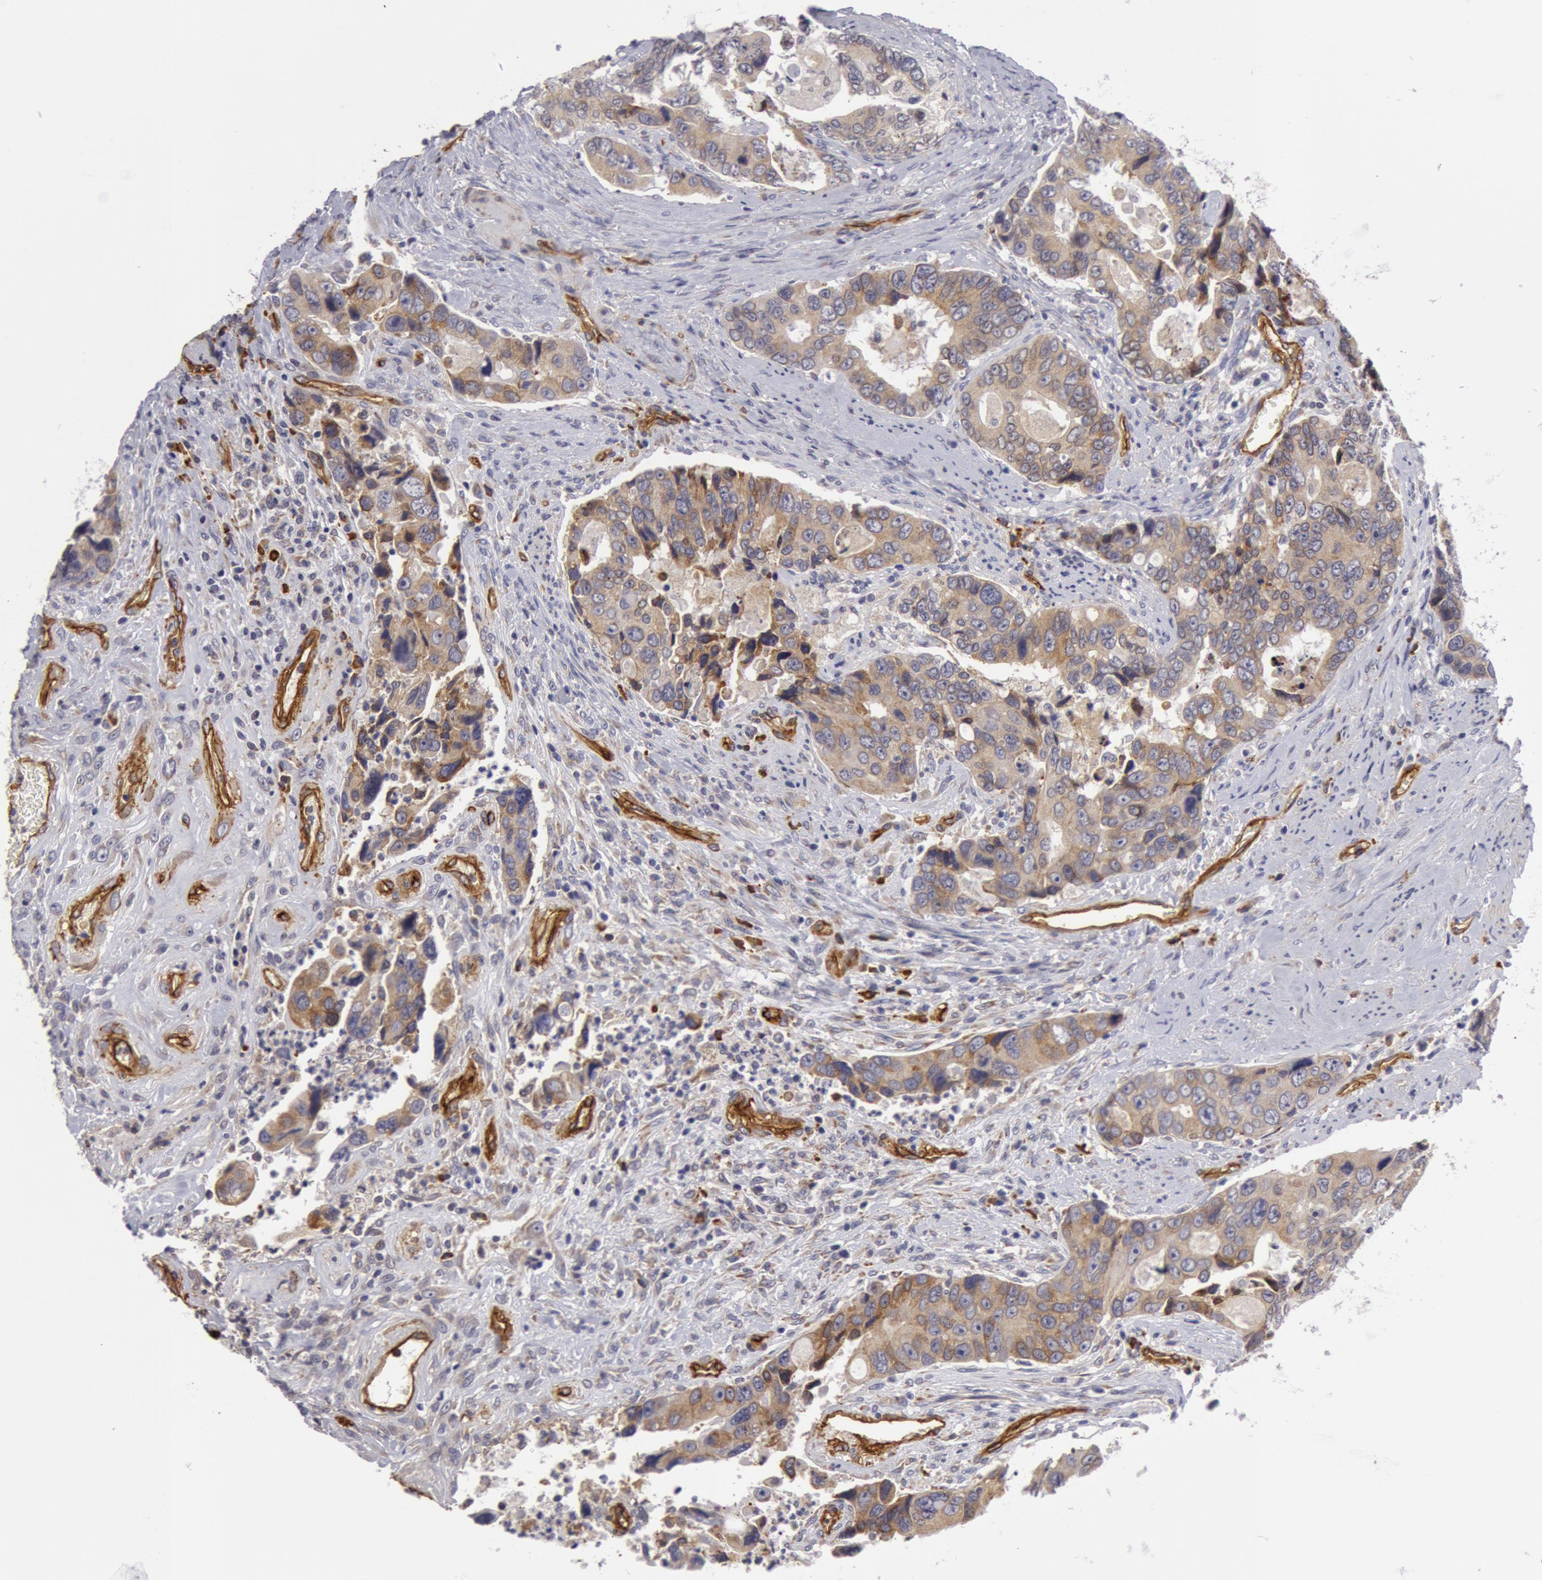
{"staining": {"intensity": "weak", "quantity": ">75%", "location": "cytoplasmic/membranous"}, "tissue": "colorectal cancer", "cell_type": "Tumor cells", "image_type": "cancer", "snomed": [{"axis": "morphology", "description": "Adenocarcinoma, NOS"}, {"axis": "topography", "description": "Rectum"}], "caption": "This histopathology image shows IHC staining of human colorectal cancer (adenocarcinoma), with low weak cytoplasmic/membranous staining in approximately >75% of tumor cells.", "gene": "IL23A", "patient": {"sex": "female", "age": 67}}